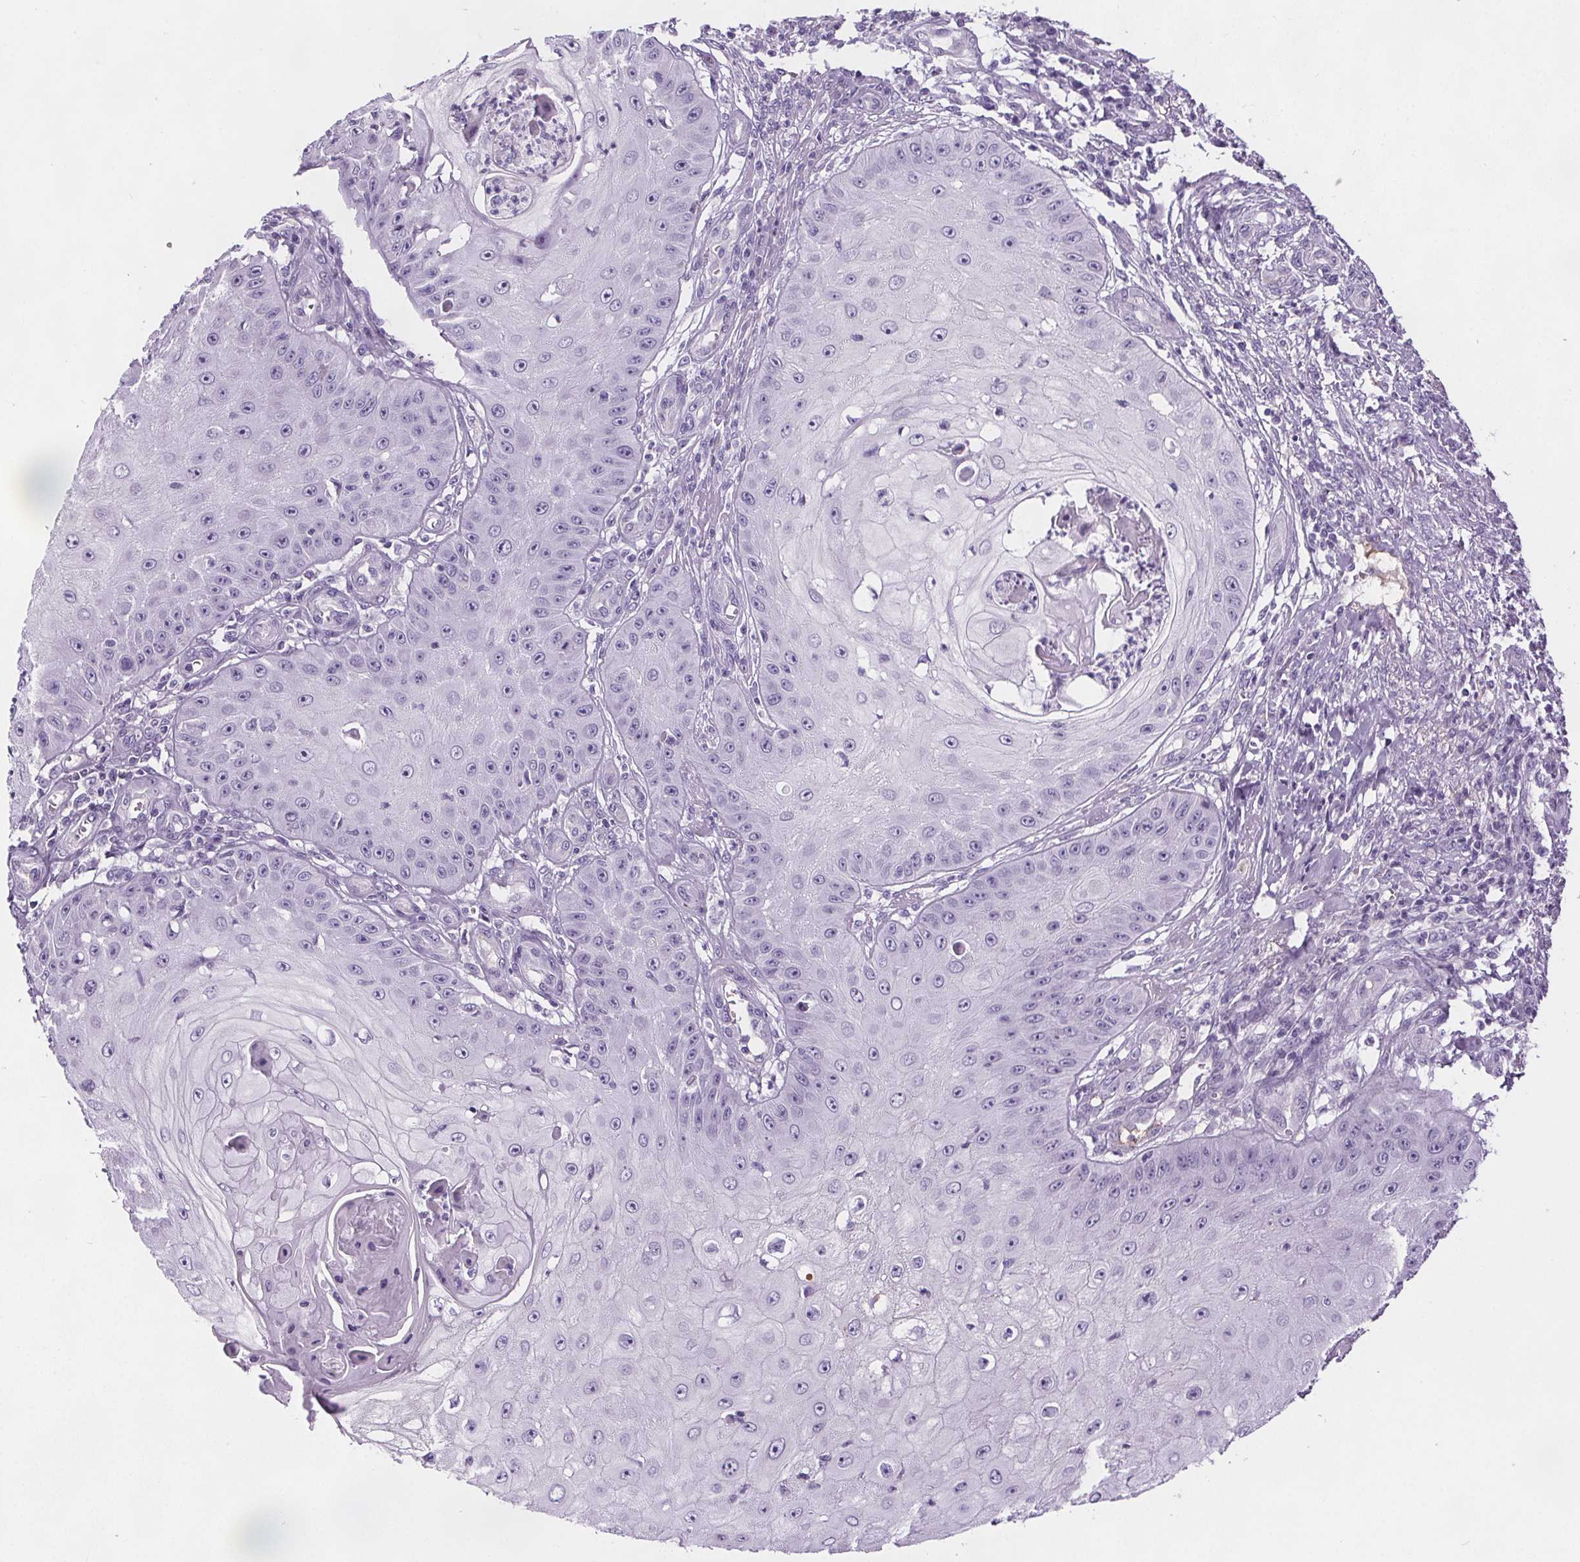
{"staining": {"intensity": "negative", "quantity": "none", "location": "none"}, "tissue": "skin cancer", "cell_type": "Tumor cells", "image_type": "cancer", "snomed": [{"axis": "morphology", "description": "Squamous cell carcinoma, NOS"}, {"axis": "topography", "description": "Skin"}], "caption": "The micrograph shows no staining of tumor cells in squamous cell carcinoma (skin).", "gene": "CD5L", "patient": {"sex": "male", "age": 70}}